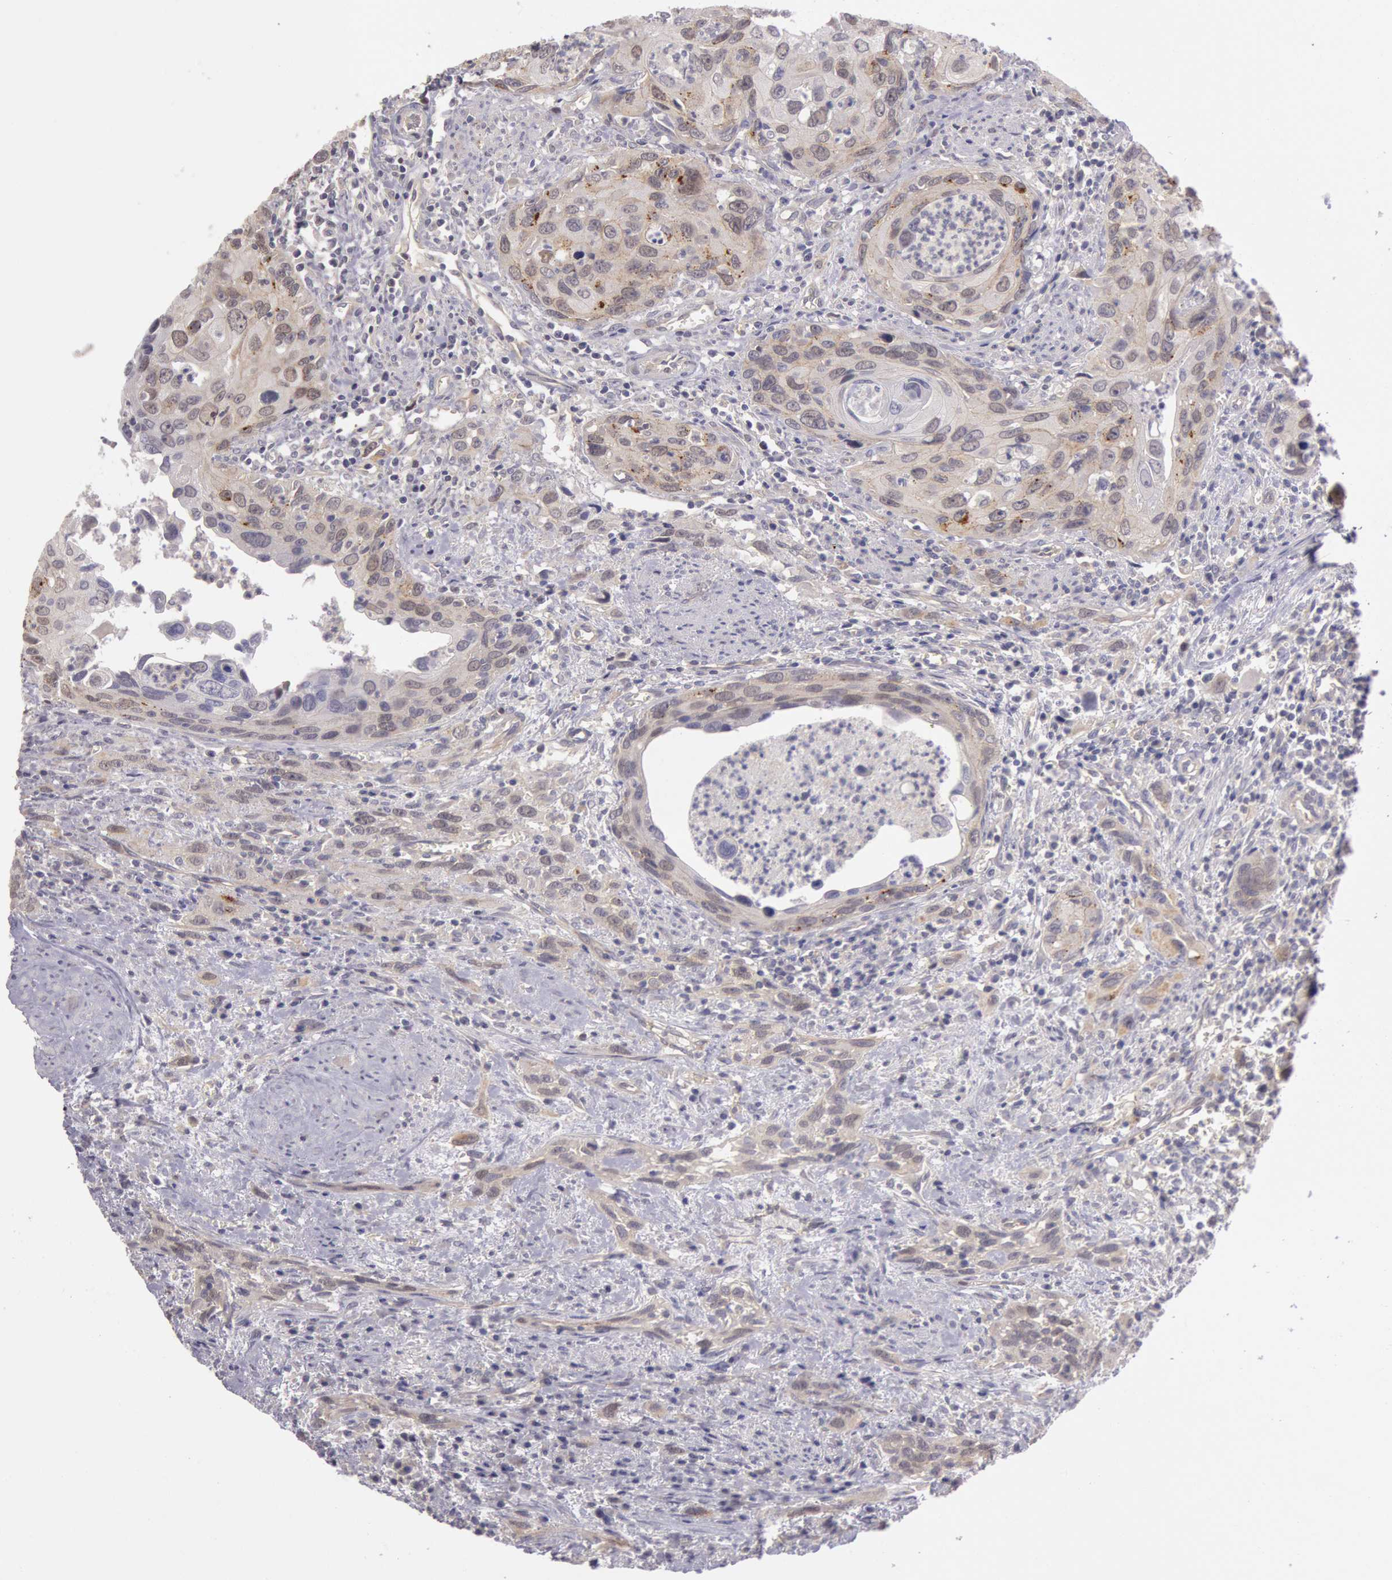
{"staining": {"intensity": "negative", "quantity": "none", "location": "none"}, "tissue": "urothelial cancer", "cell_type": "Tumor cells", "image_type": "cancer", "snomed": [{"axis": "morphology", "description": "Urothelial carcinoma, High grade"}, {"axis": "topography", "description": "Urinary bladder"}], "caption": "DAB (3,3'-diaminobenzidine) immunohistochemical staining of human high-grade urothelial carcinoma reveals no significant expression in tumor cells.", "gene": "AMOTL1", "patient": {"sex": "male", "age": 71}}